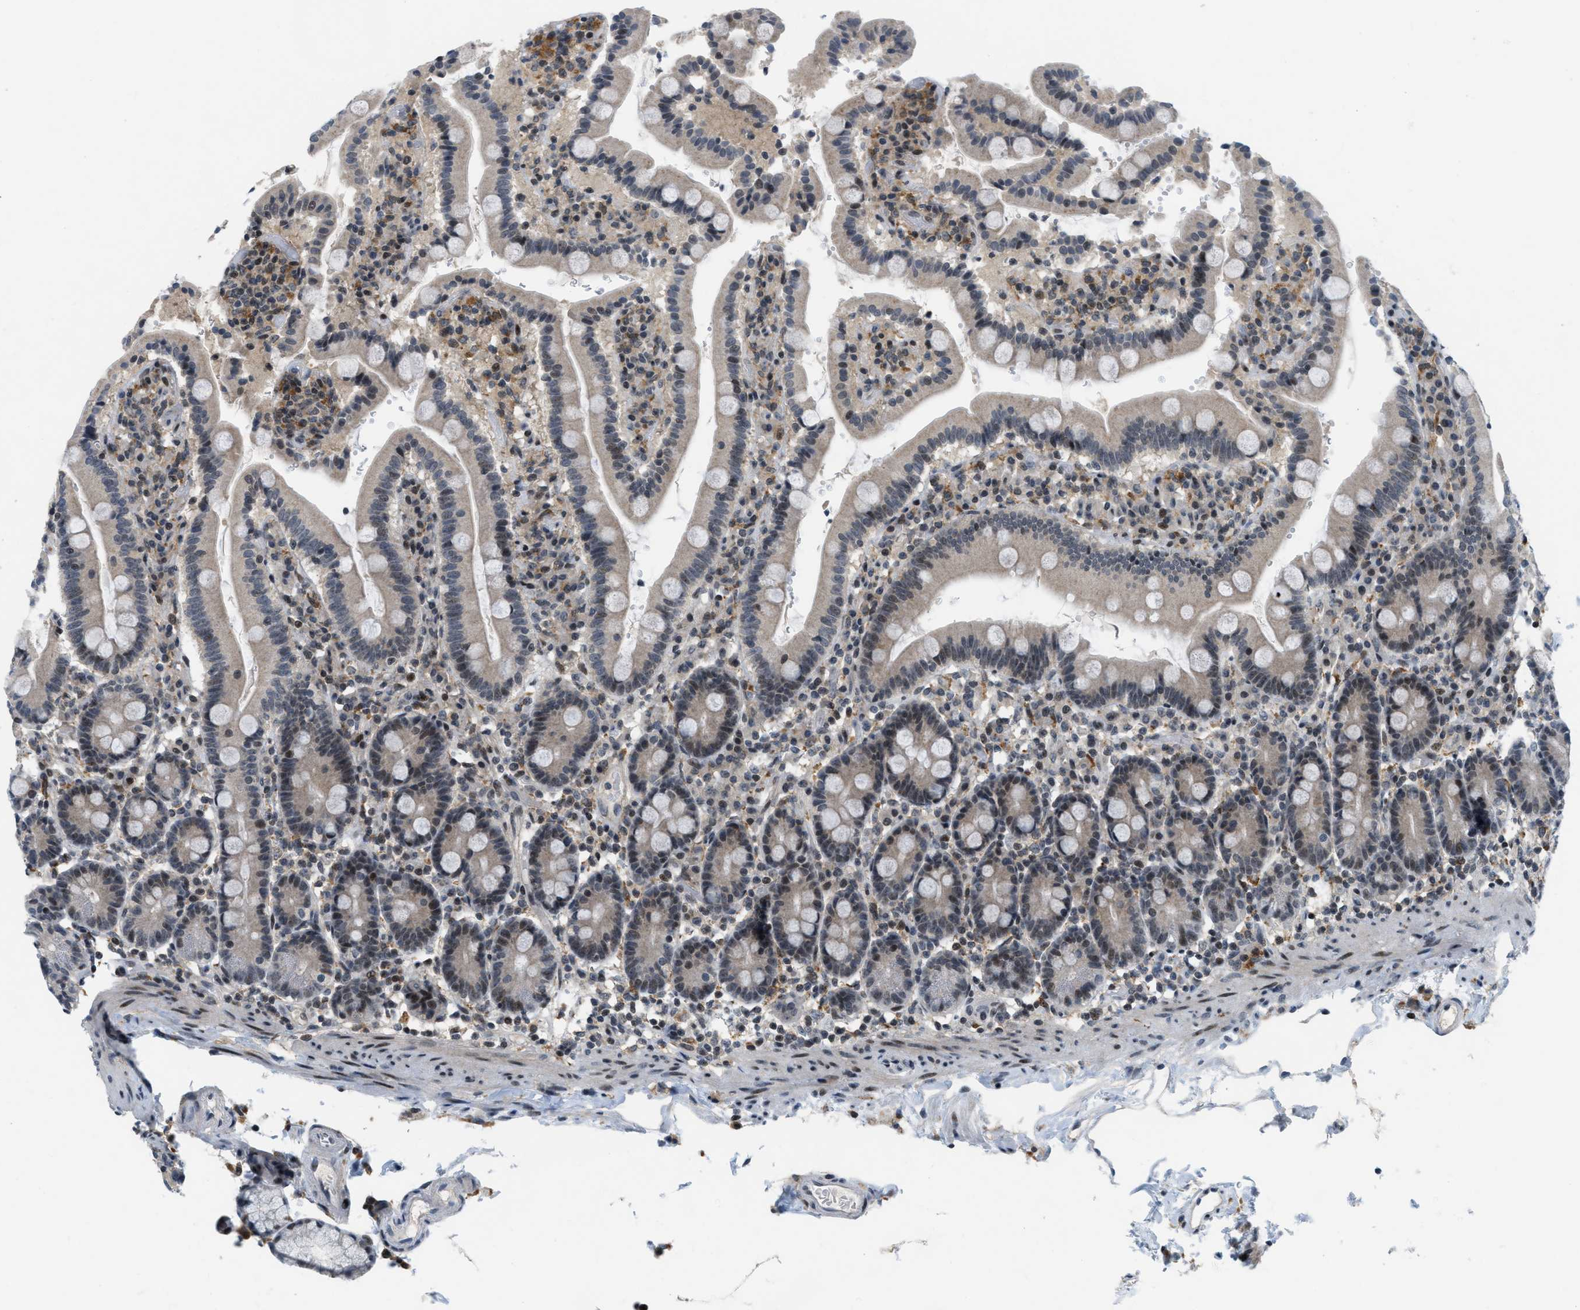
{"staining": {"intensity": "moderate", "quantity": "25%-75%", "location": "nuclear"}, "tissue": "duodenum", "cell_type": "Glandular cells", "image_type": "normal", "snomed": [{"axis": "morphology", "description": "Normal tissue, NOS"}, {"axis": "topography", "description": "Small intestine, NOS"}], "caption": "Immunohistochemical staining of unremarkable duodenum exhibits 25%-75% levels of moderate nuclear protein expression in approximately 25%-75% of glandular cells. The staining is performed using DAB (3,3'-diaminobenzidine) brown chromogen to label protein expression. The nuclei are counter-stained blue using hematoxylin.", "gene": "ING1", "patient": {"sex": "female", "age": 71}}